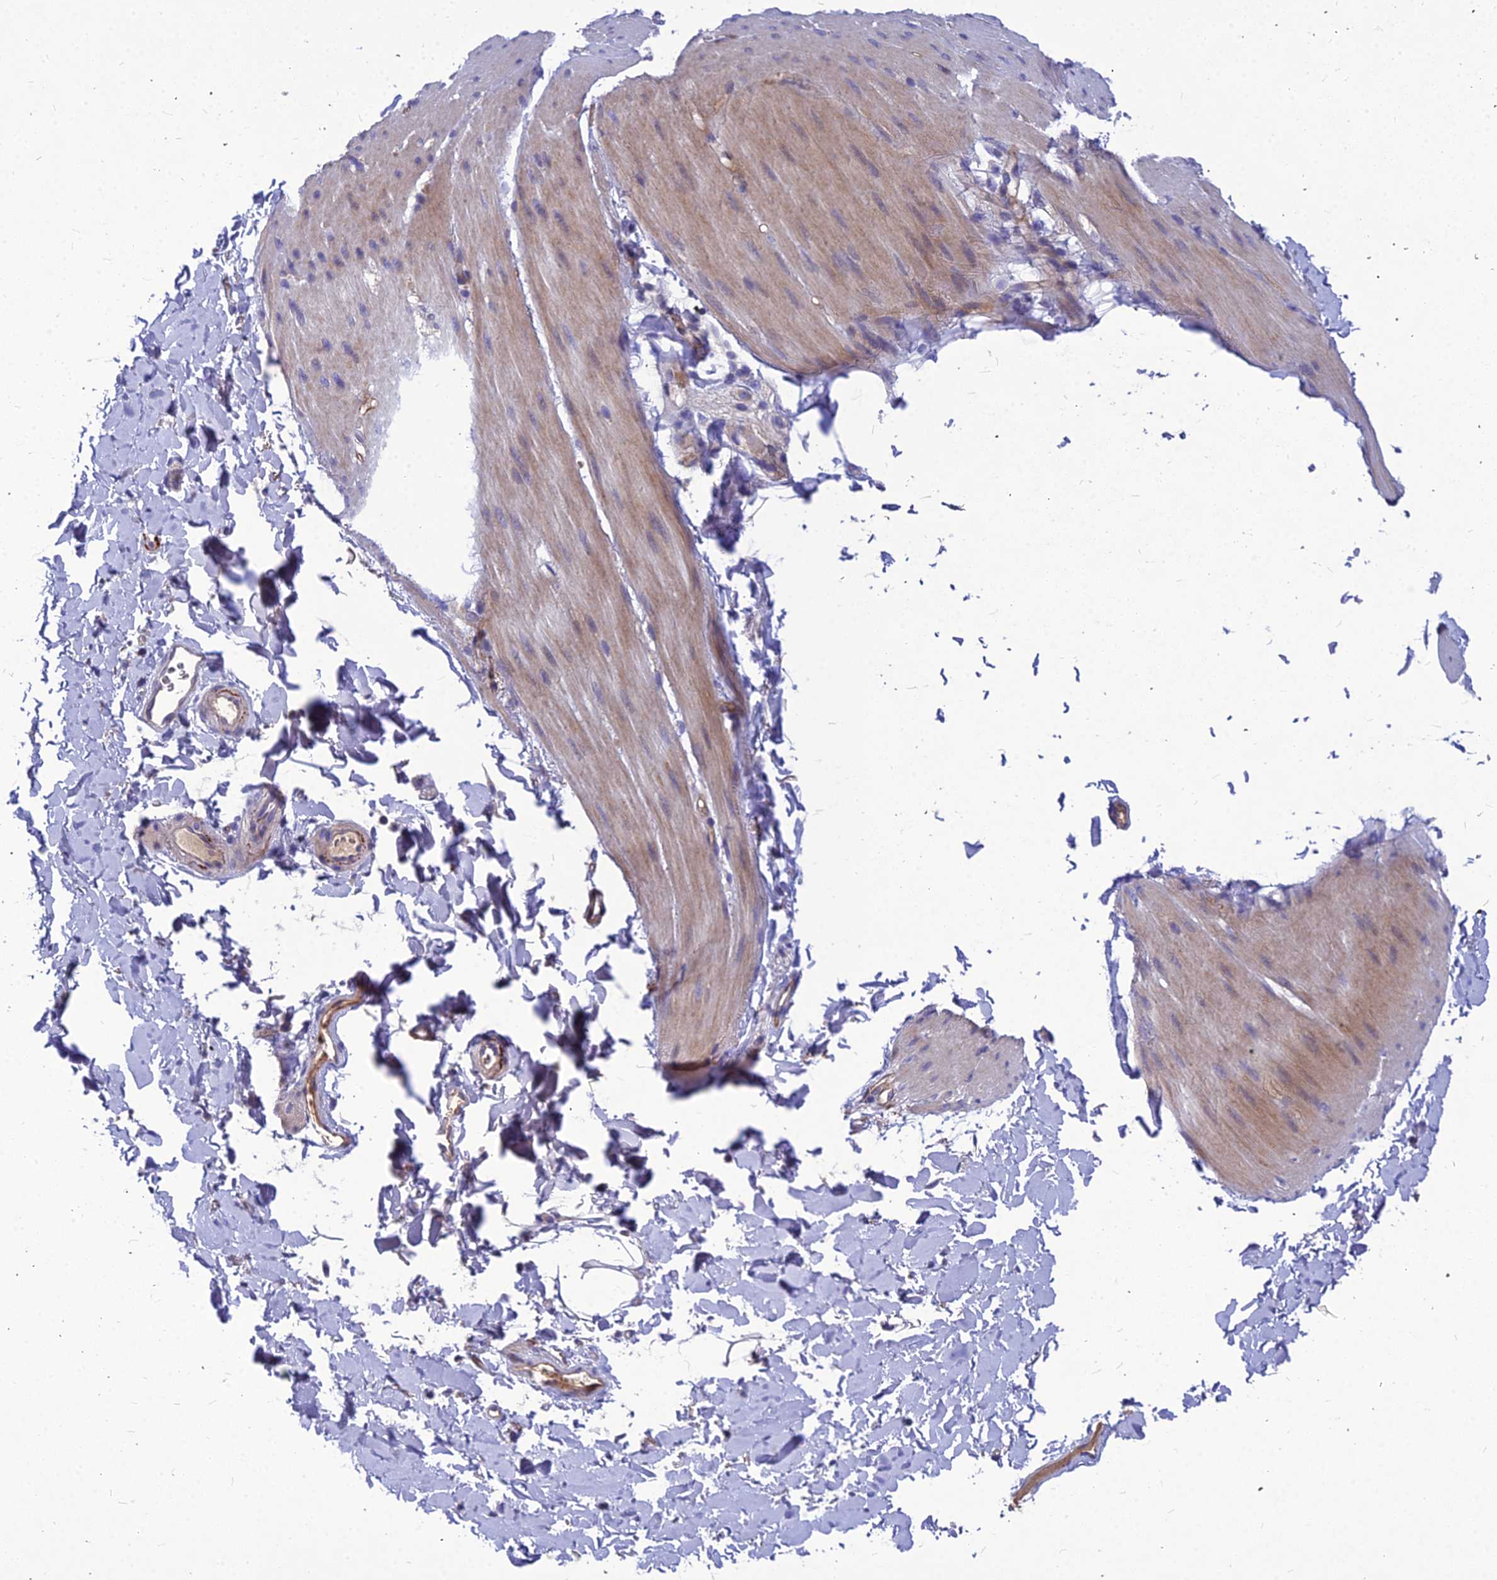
{"staining": {"intensity": "weak", "quantity": "25%-75%", "location": "cytoplasmic/membranous"}, "tissue": "smooth muscle", "cell_type": "Smooth muscle cells", "image_type": "normal", "snomed": [{"axis": "morphology", "description": "Normal tissue, NOS"}, {"axis": "topography", "description": "Smooth muscle"}, {"axis": "topography", "description": "Small intestine"}], "caption": "This image displays immunohistochemistry (IHC) staining of unremarkable smooth muscle, with low weak cytoplasmic/membranous positivity in about 25%-75% of smooth muscle cells.", "gene": "DMRTA1", "patient": {"sex": "female", "age": 84}}